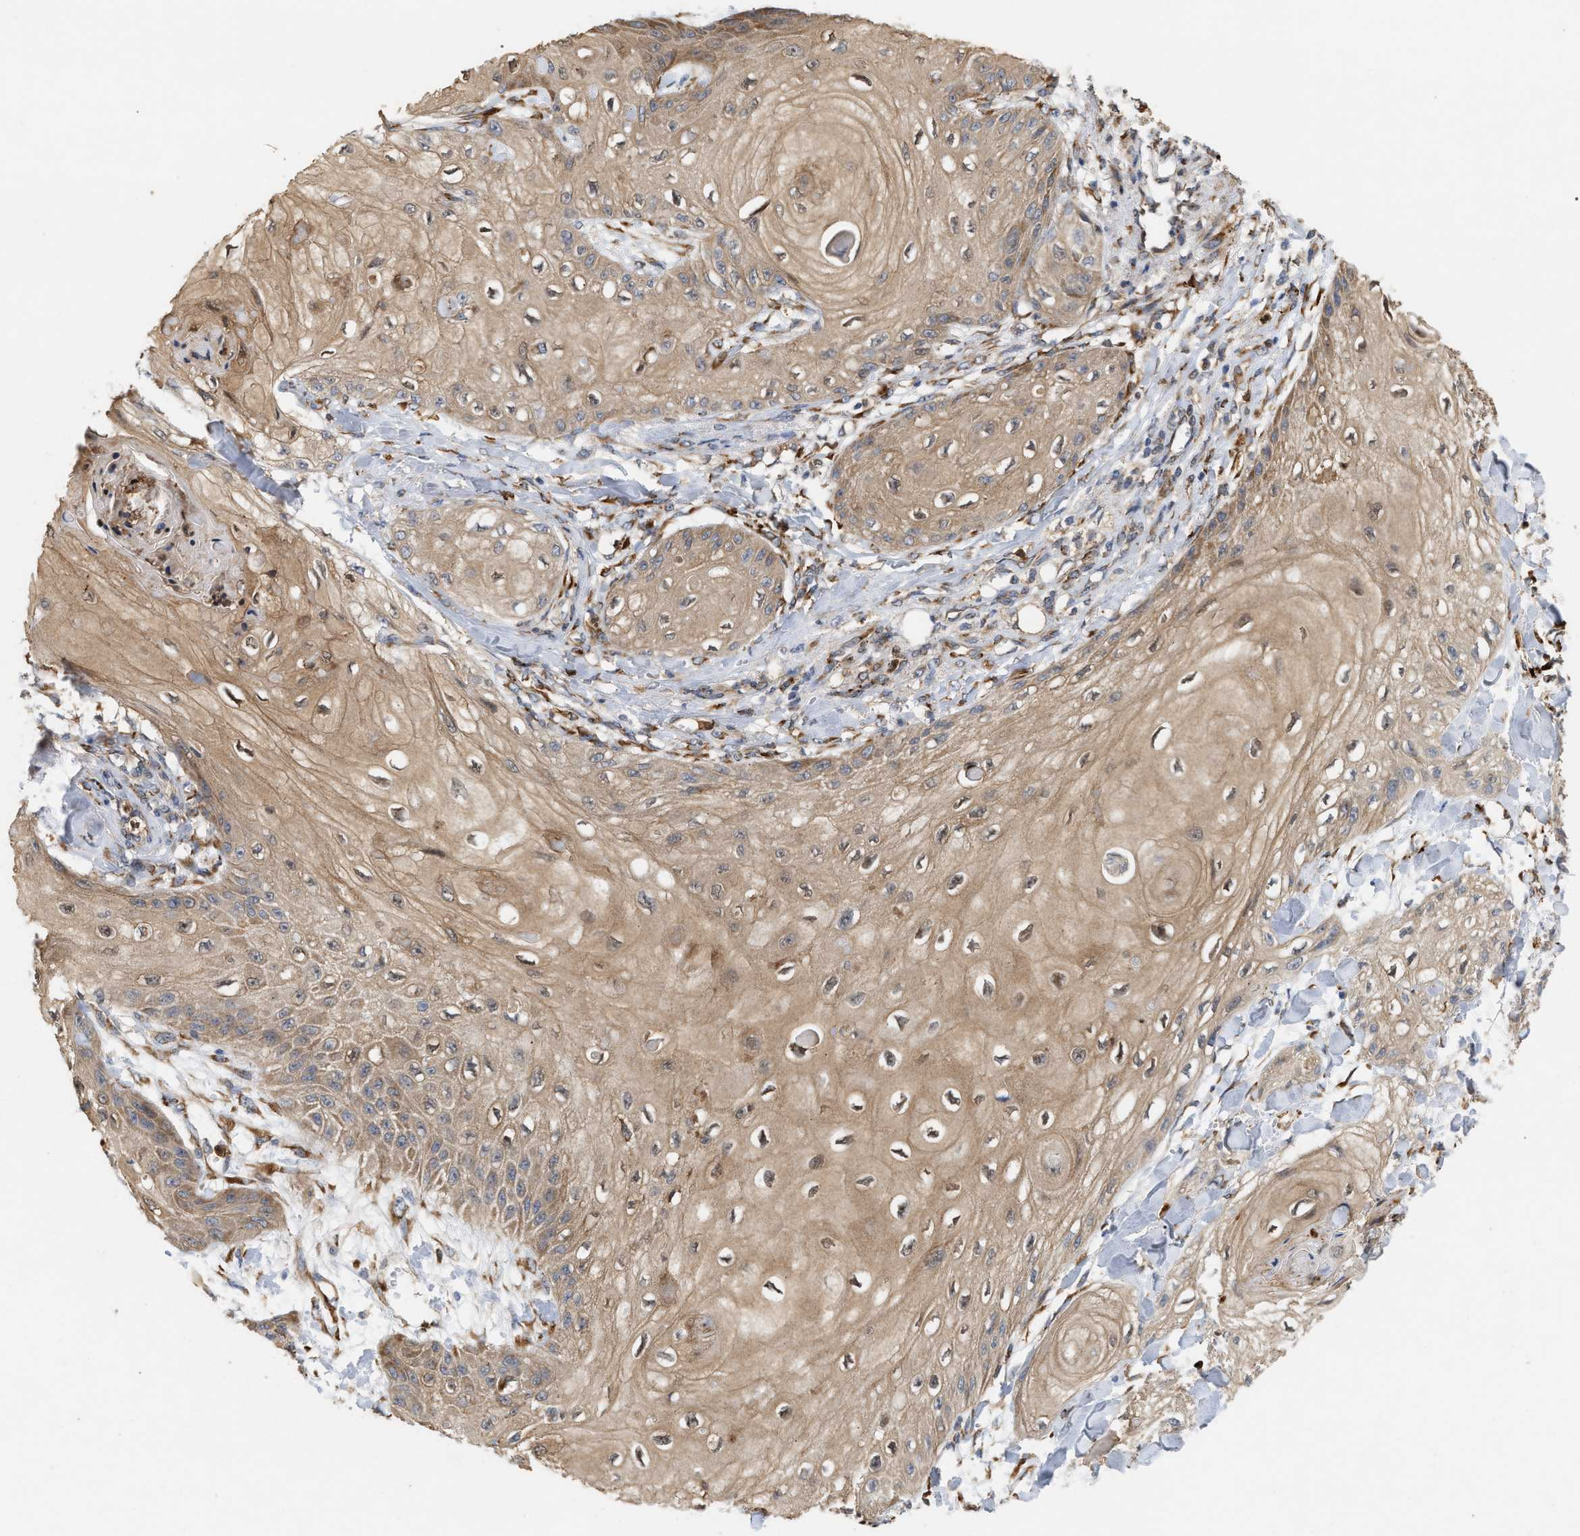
{"staining": {"intensity": "weak", "quantity": ">75%", "location": "cytoplasmic/membranous"}, "tissue": "skin cancer", "cell_type": "Tumor cells", "image_type": "cancer", "snomed": [{"axis": "morphology", "description": "Squamous cell carcinoma, NOS"}, {"axis": "topography", "description": "Skin"}], "caption": "Tumor cells exhibit weak cytoplasmic/membranous expression in approximately >75% of cells in skin squamous cell carcinoma.", "gene": "PLCD1", "patient": {"sex": "male", "age": 74}}